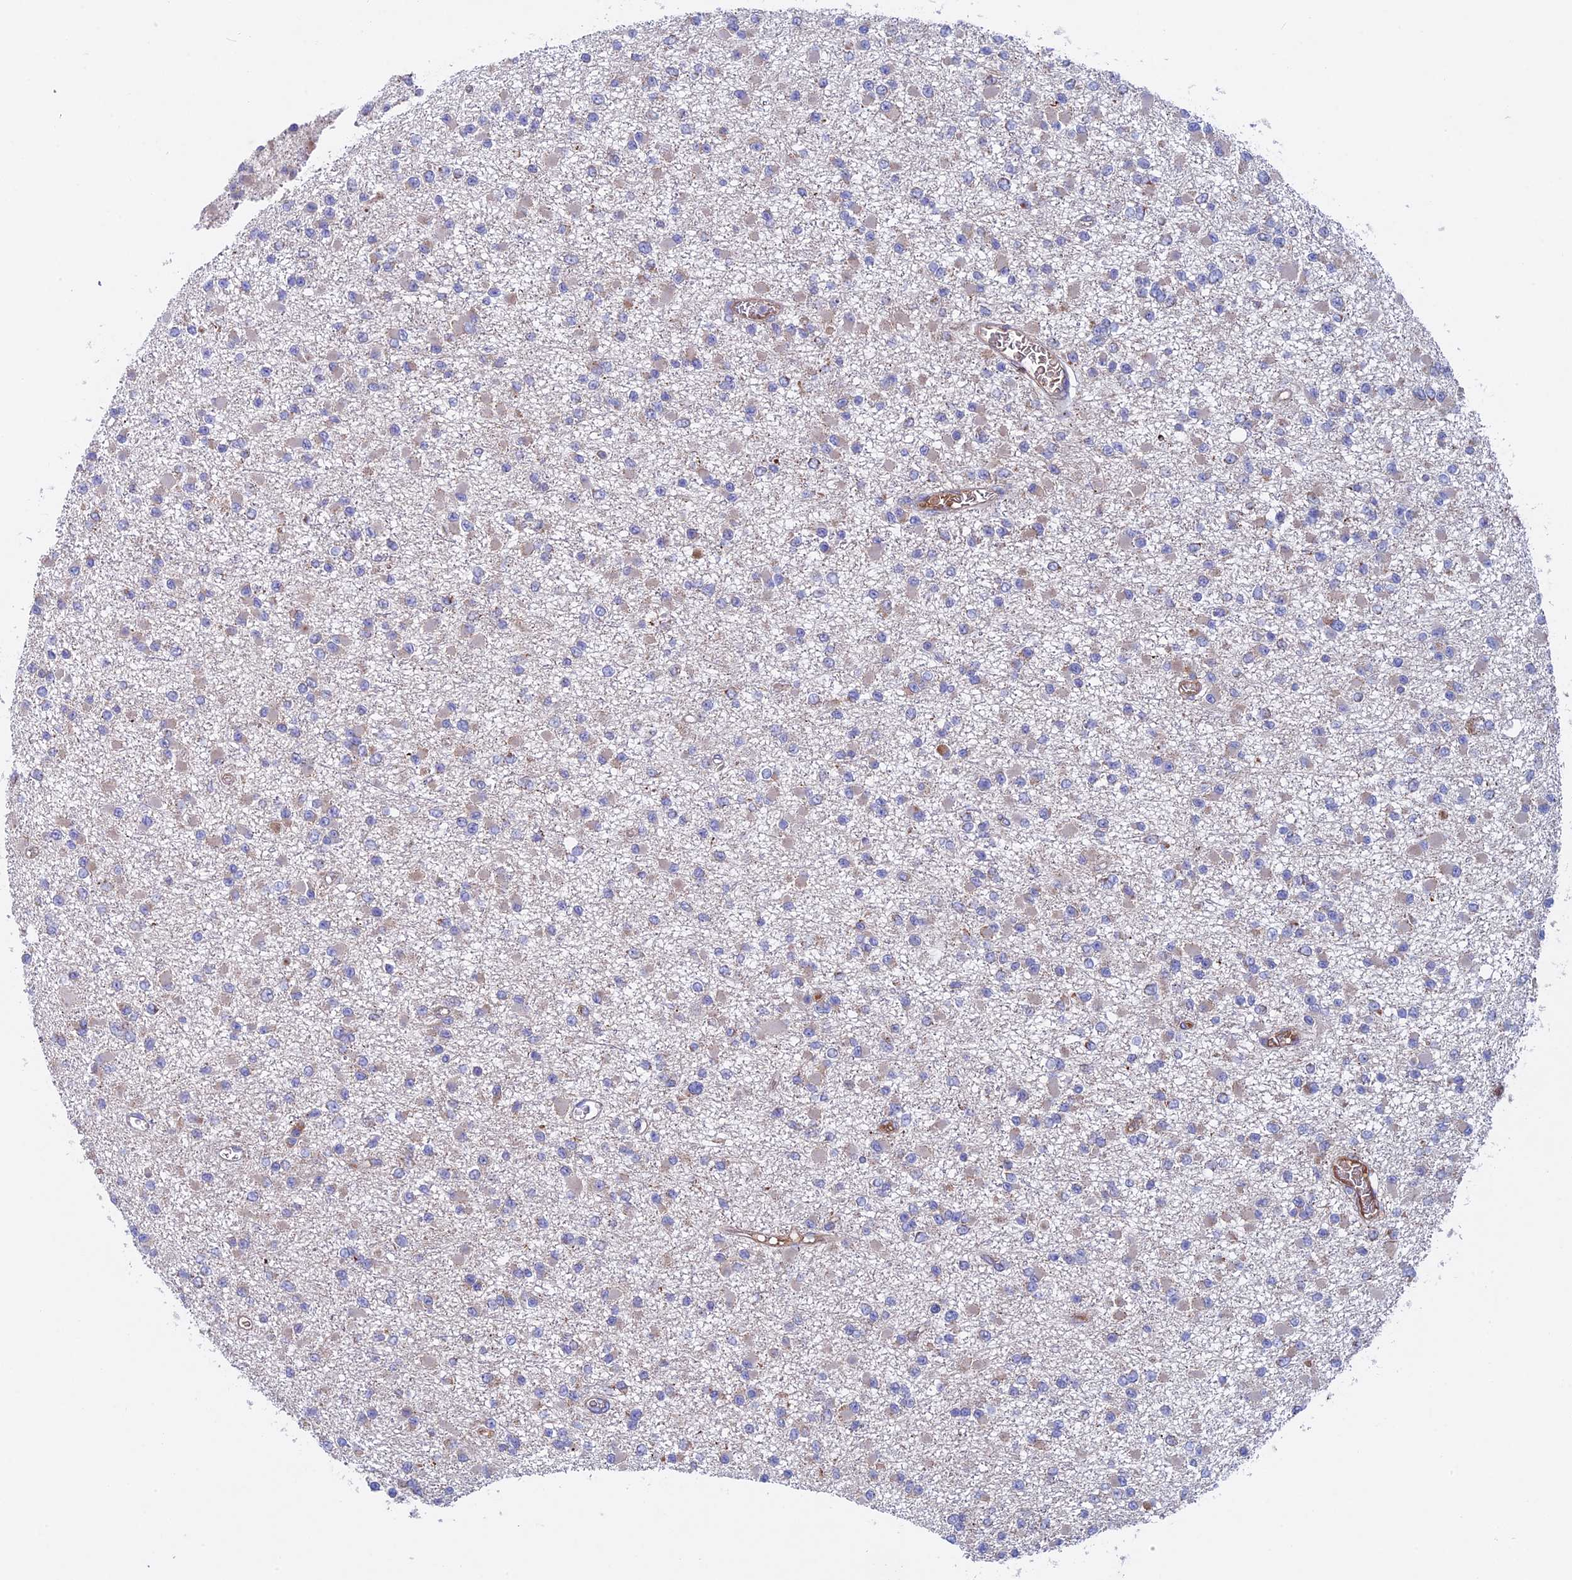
{"staining": {"intensity": "negative", "quantity": "none", "location": "none"}, "tissue": "glioma", "cell_type": "Tumor cells", "image_type": "cancer", "snomed": [{"axis": "morphology", "description": "Glioma, malignant, Low grade"}, {"axis": "topography", "description": "Brain"}], "caption": "A micrograph of human glioma is negative for staining in tumor cells. Brightfield microscopy of IHC stained with DAB (3,3'-diaminobenzidine) (brown) and hematoxylin (blue), captured at high magnification.", "gene": "SLC15A5", "patient": {"sex": "female", "age": 22}}